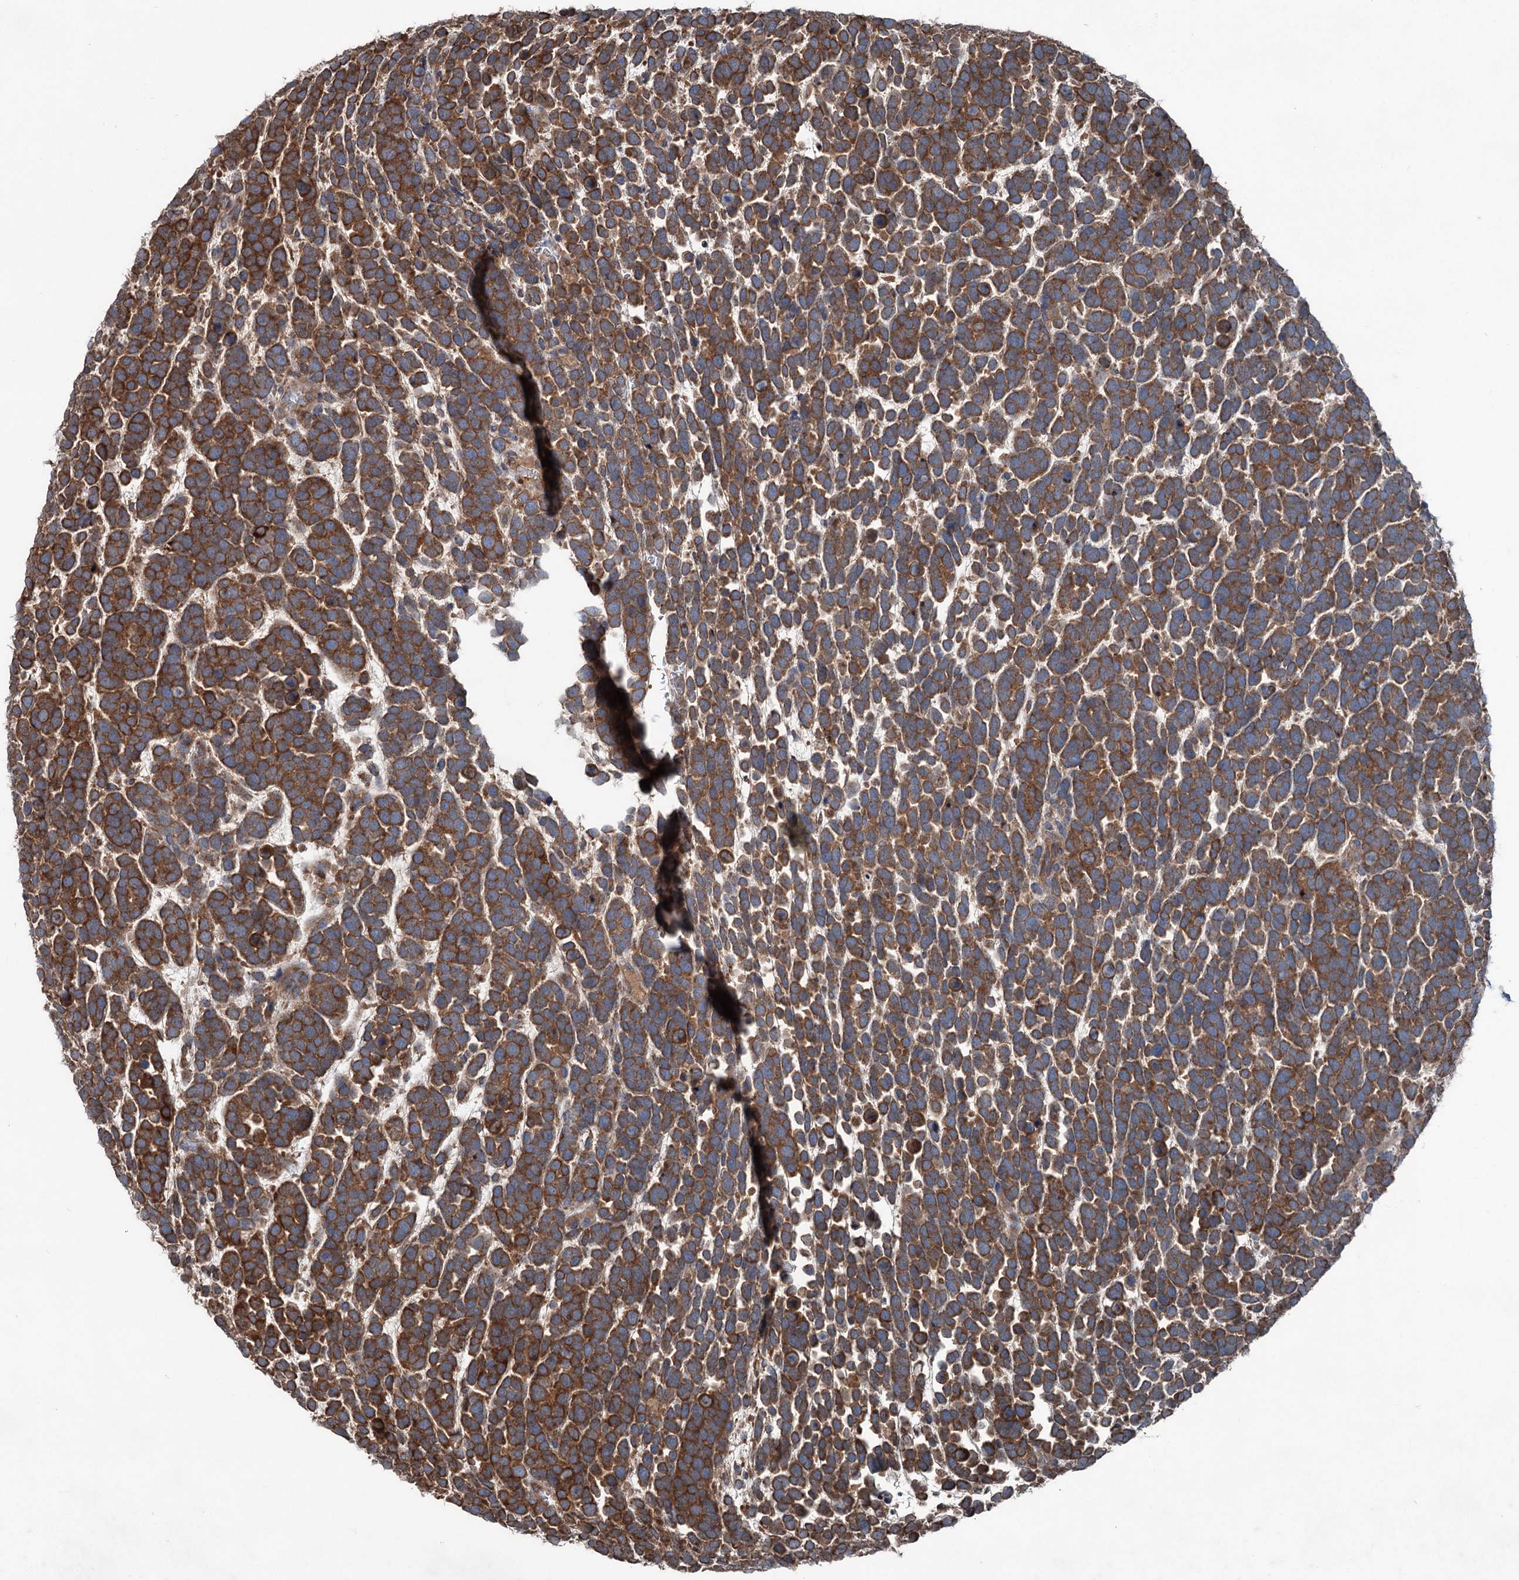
{"staining": {"intensity": "strong", "quantity": ">75%", "location": "cytoplasmic/membranous"}, "tissue": "urothelial cancer", "cell_type": "Tumor cells", "image_type": "cancer", "snomed": [{"axis": "morphology", "description": "Urothelial carcinoma, High grade"}, {"axis": "topography", "description": "Urinary bladder"}], "caption": "There is high levels of strong cytoplasmic/membranous positivity in tumor cells of urothelial cancer, as demonstrated by immunohistochemical staining (brown color).", "gene": "CALCOCO1", "patient": {"sex": "female", "age": 82}}